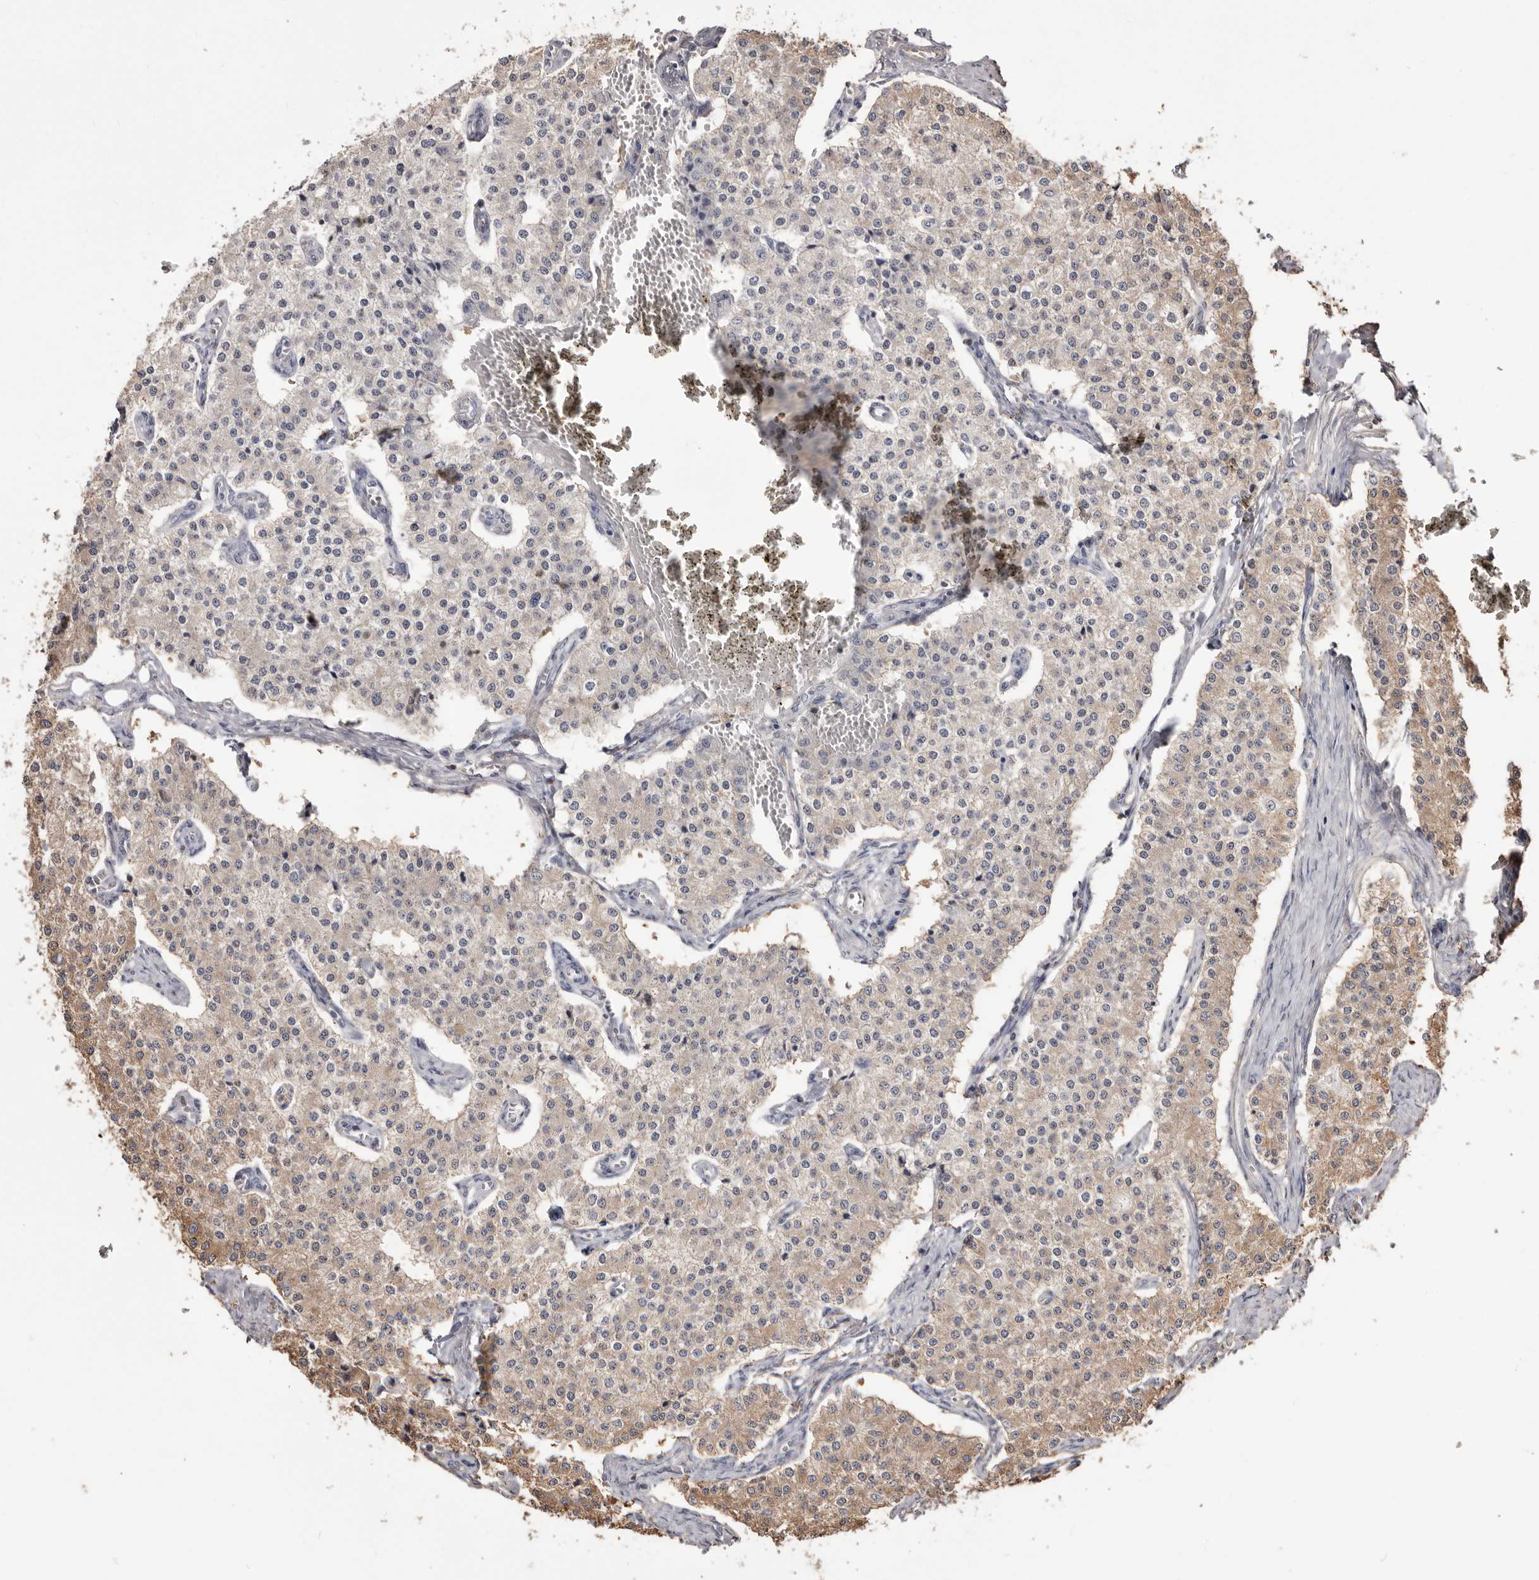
{"staining": {"intensity": "weak", "quantity": "25%-75%", "location": "cytoplasmic/membranous"}, "tissue": "carcinoid", "cell_type": "Tumor cells", "image_type": "cancer", "snomed": [{"axis": "morphology", "description": "Carcinoid, malignant, NOS"}, {"axis": "topography", "description": "Colon"}], "caption": "Protein staining of carcinoid tissue shows weak cytoplasmic/membranous positivity in approximately 25%-75% of tumor cells. (DAB = brown stain, brightfield microscopy at high magnification).", "gene": "PKM", "patient": {"sex": "female", "age": 52}}